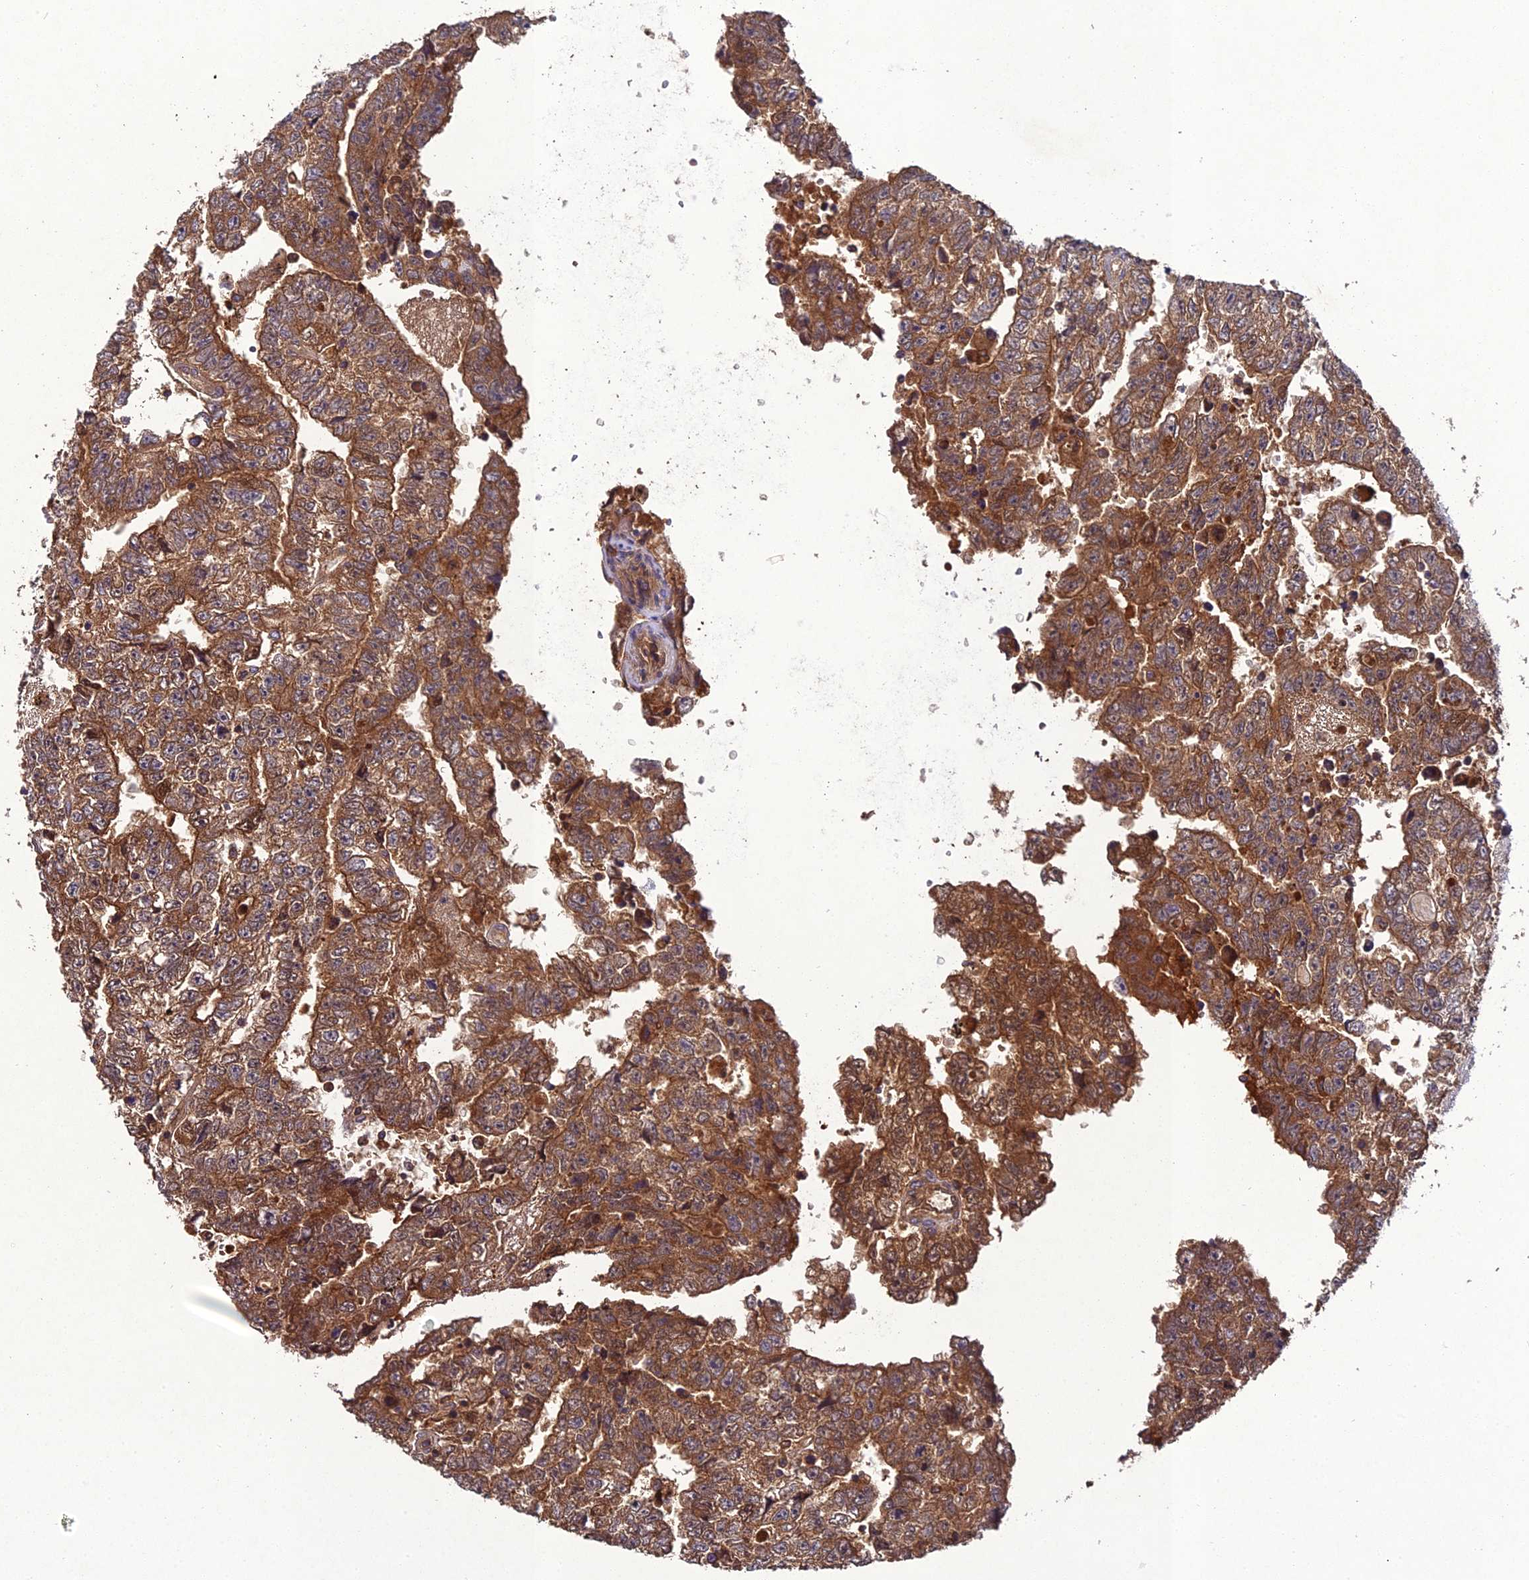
{"staining": {"intensity": "moderate", "quantity": ">75%", "location": "cytoplasmic/membranous"}, "tissue": "testis cancer", "cell_type": "Tumor cells", "image_type": "cancer", "snomed": [{"axis": "morphology", "description": "Carcinoma, Embryonal, NOS"}, {"axis": "topography", "description": "Testis"}], "caption": "Immunohistochemistry (IHC) of testis cancer (embryonal carcinoma) displays medium levels of moderate cytoplasmic/membranous expression in about >75% of tumor cells.", "gene": "TMEM258", "patient": {"sex": "male", "age": 25}}